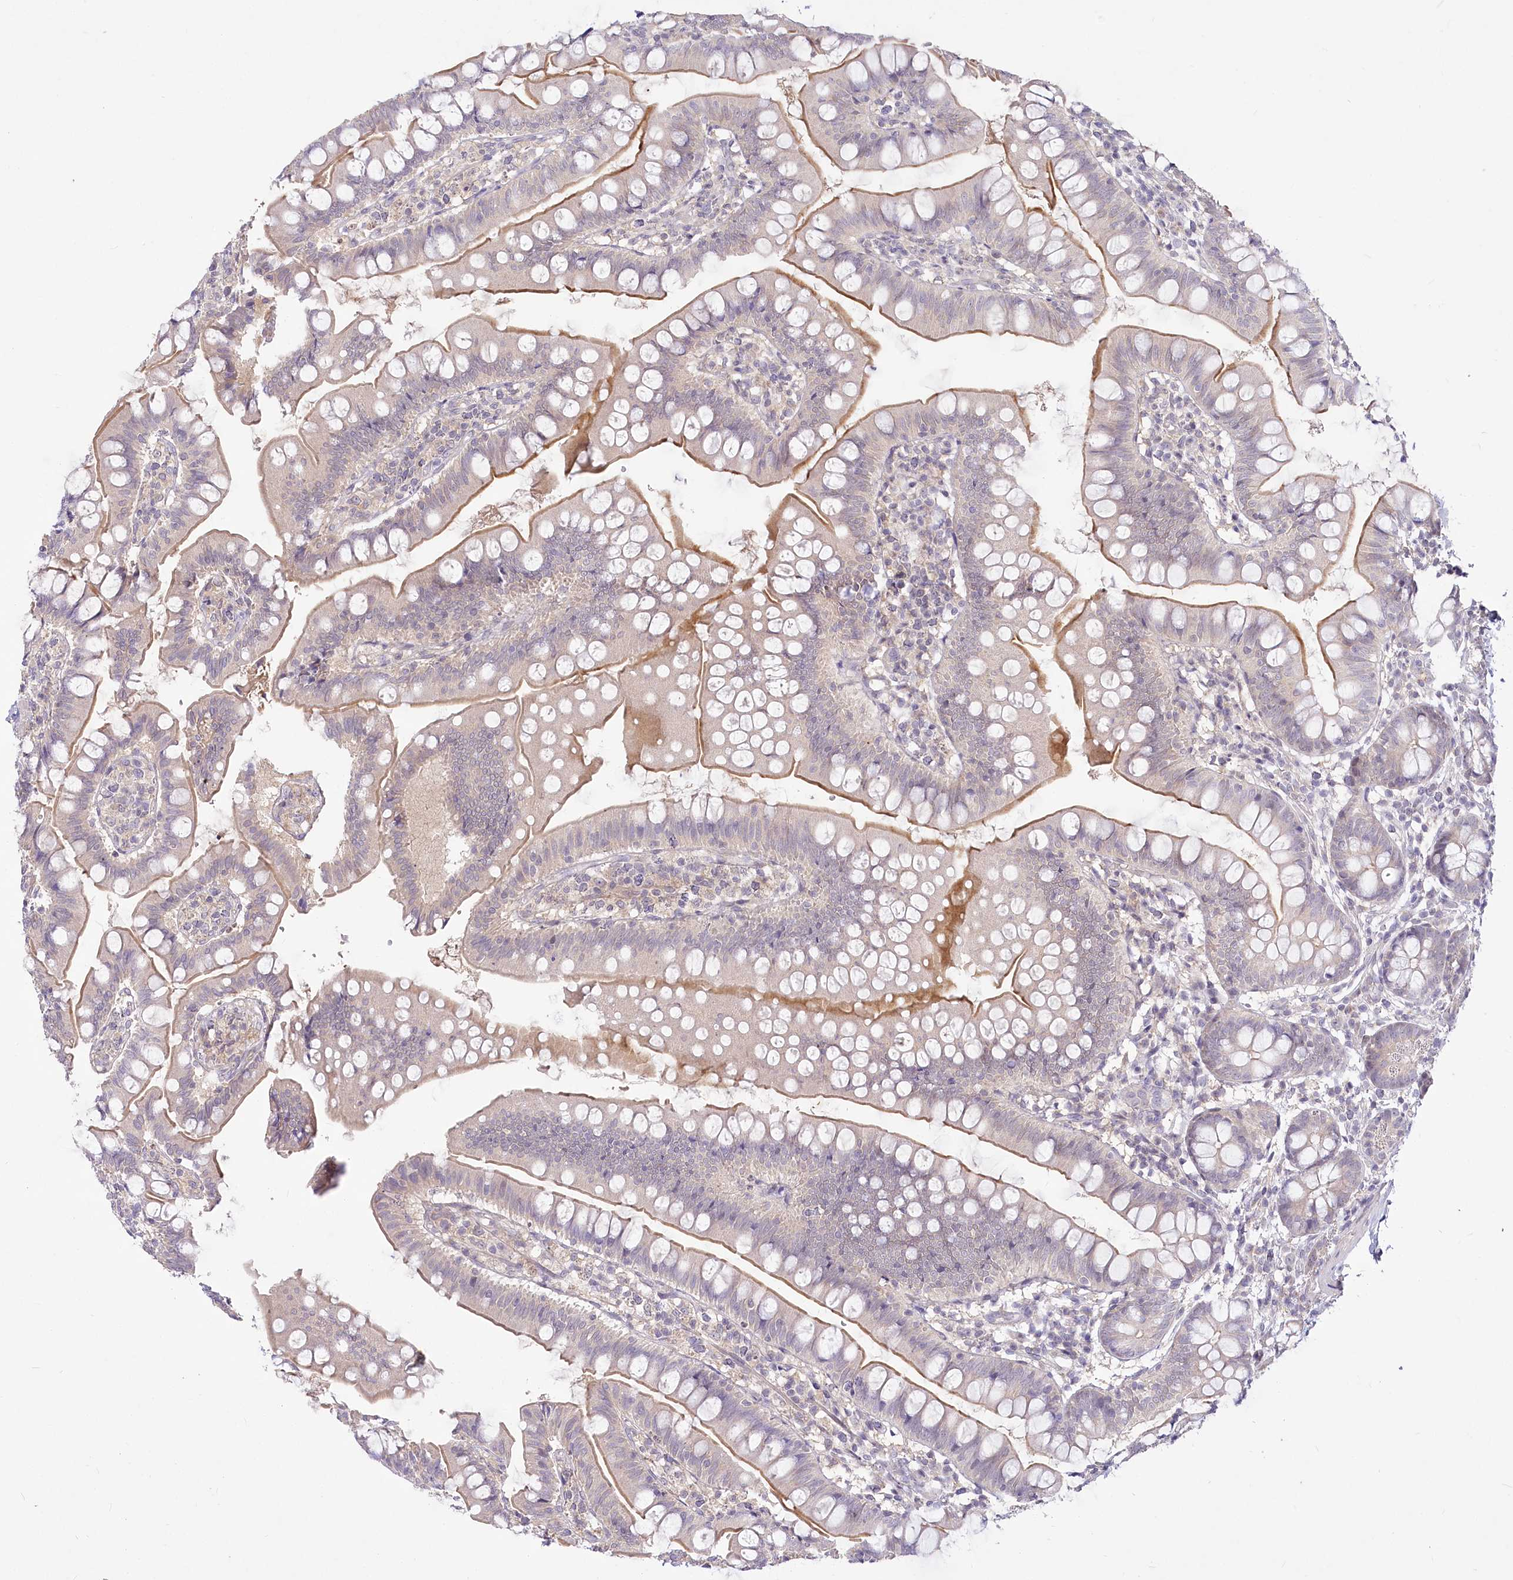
{"staining": {"intensity": "moderate", "quantity": "25%-75%", "location": "cytoplasmic/membranous"}, "tissue": "small intestine", "cell_type": "Glandular cells", "image_type": "normal", "snomed": [{"axis": "morphology", "description": "Normal tissue, NOS"}, {"axis": "topography", "description": "Small intestine"}], "caption": "About 25%-75% of glandular cells in normal small intestine display moderate cytoplasmic/membranous protein expression as visualized by brown immunohistochemical staining.", "gene": "EFHC2", "patient": {"sex": "male", "age": 7}}